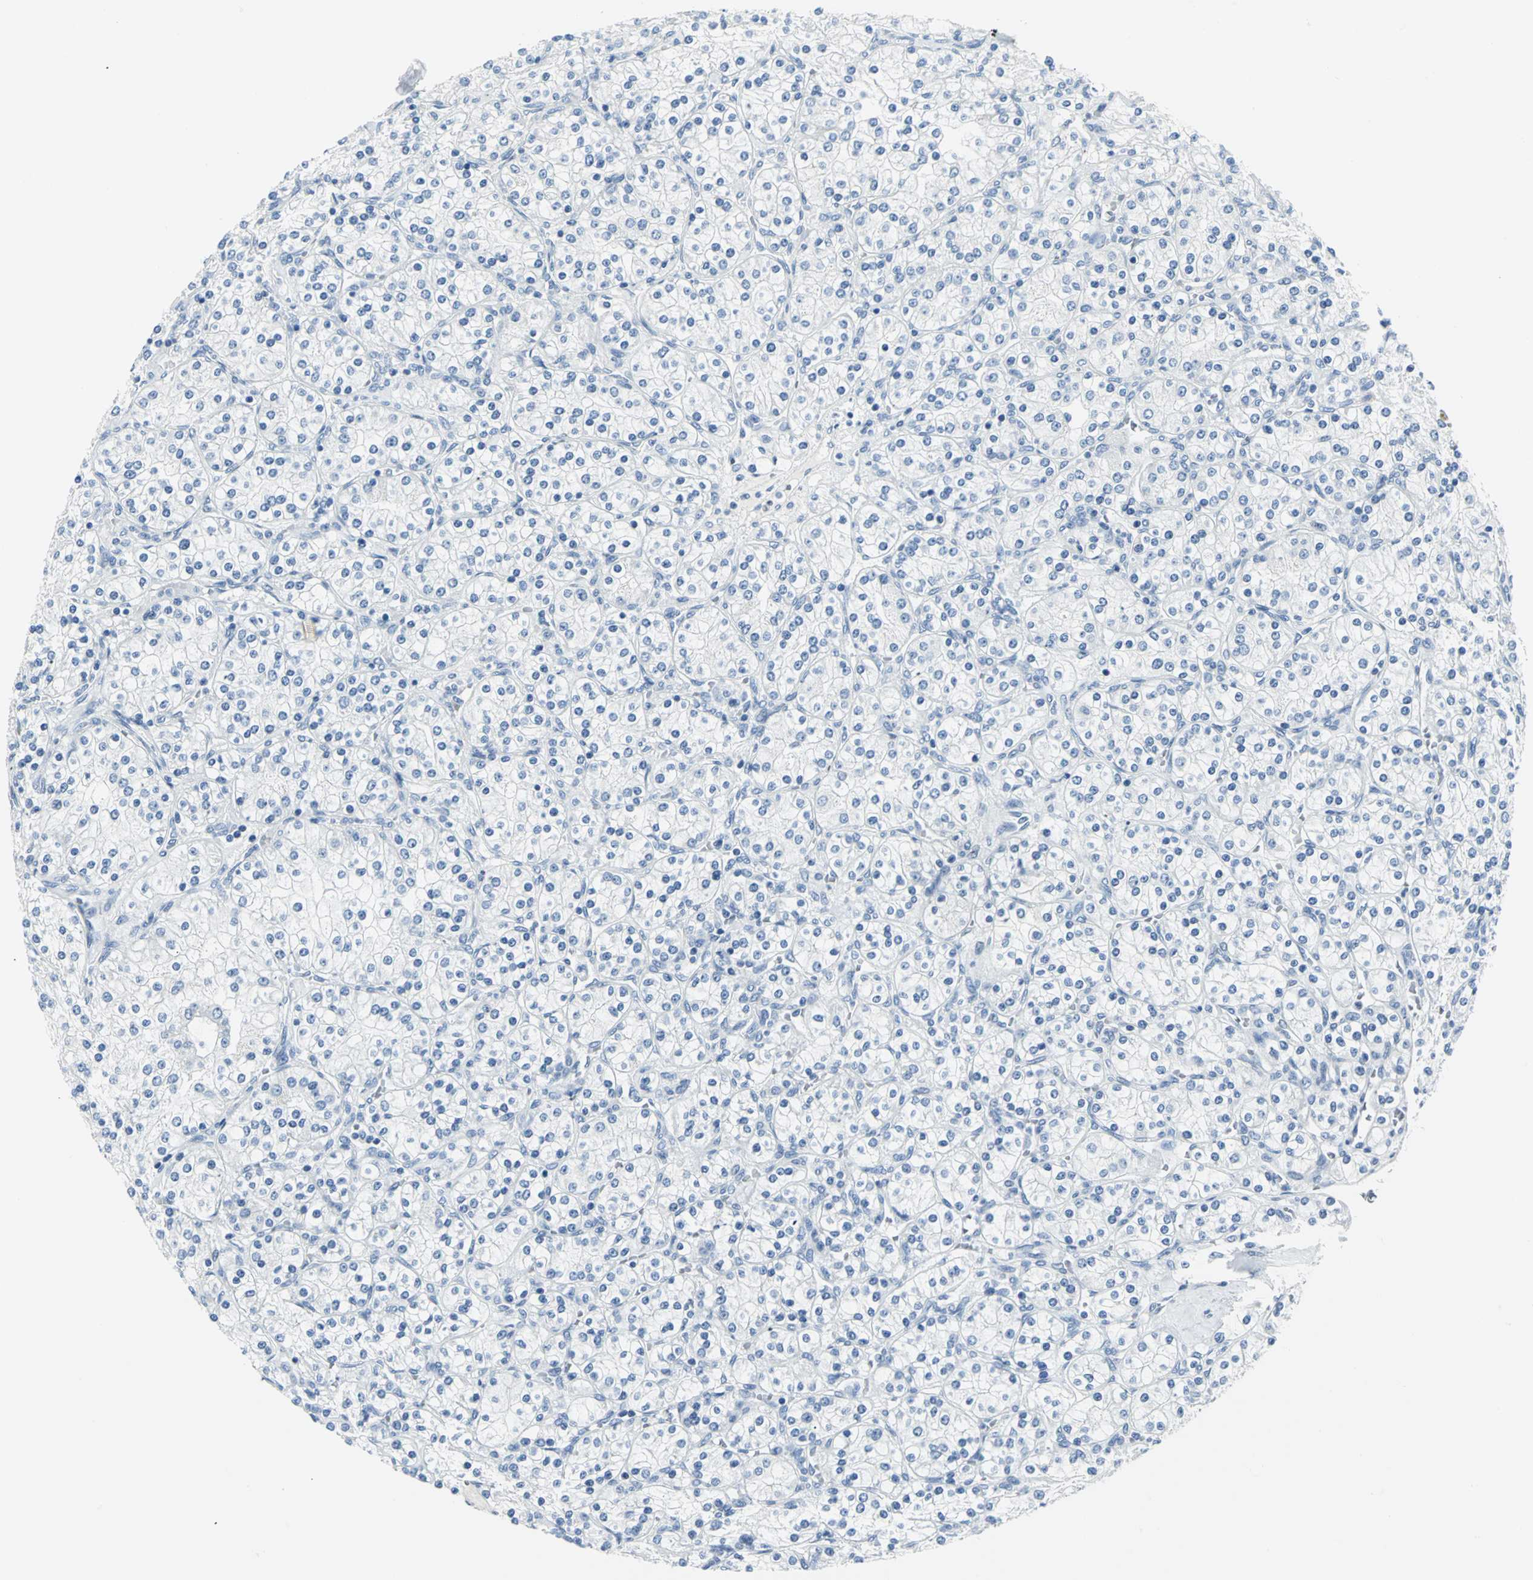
{"staining": {"intensity": "negative", "quantity": "none", "location": "none"}, "tissue": "renal cancer", "cell_type": "Tumor cells", "image_type": "cancer", "snomed": [{"axis": "morphology", "description": "Adenocarcinoma, NOS"}, {"axis": "topography", "description": "Kidney"}], "caption": "A photomicrograph of renal adenocarcinoma stained for a protein exhibits no brown staining in tumor cells.", "gene": "RIPOR1", "patient": {"sex": "male", "age": 77}}